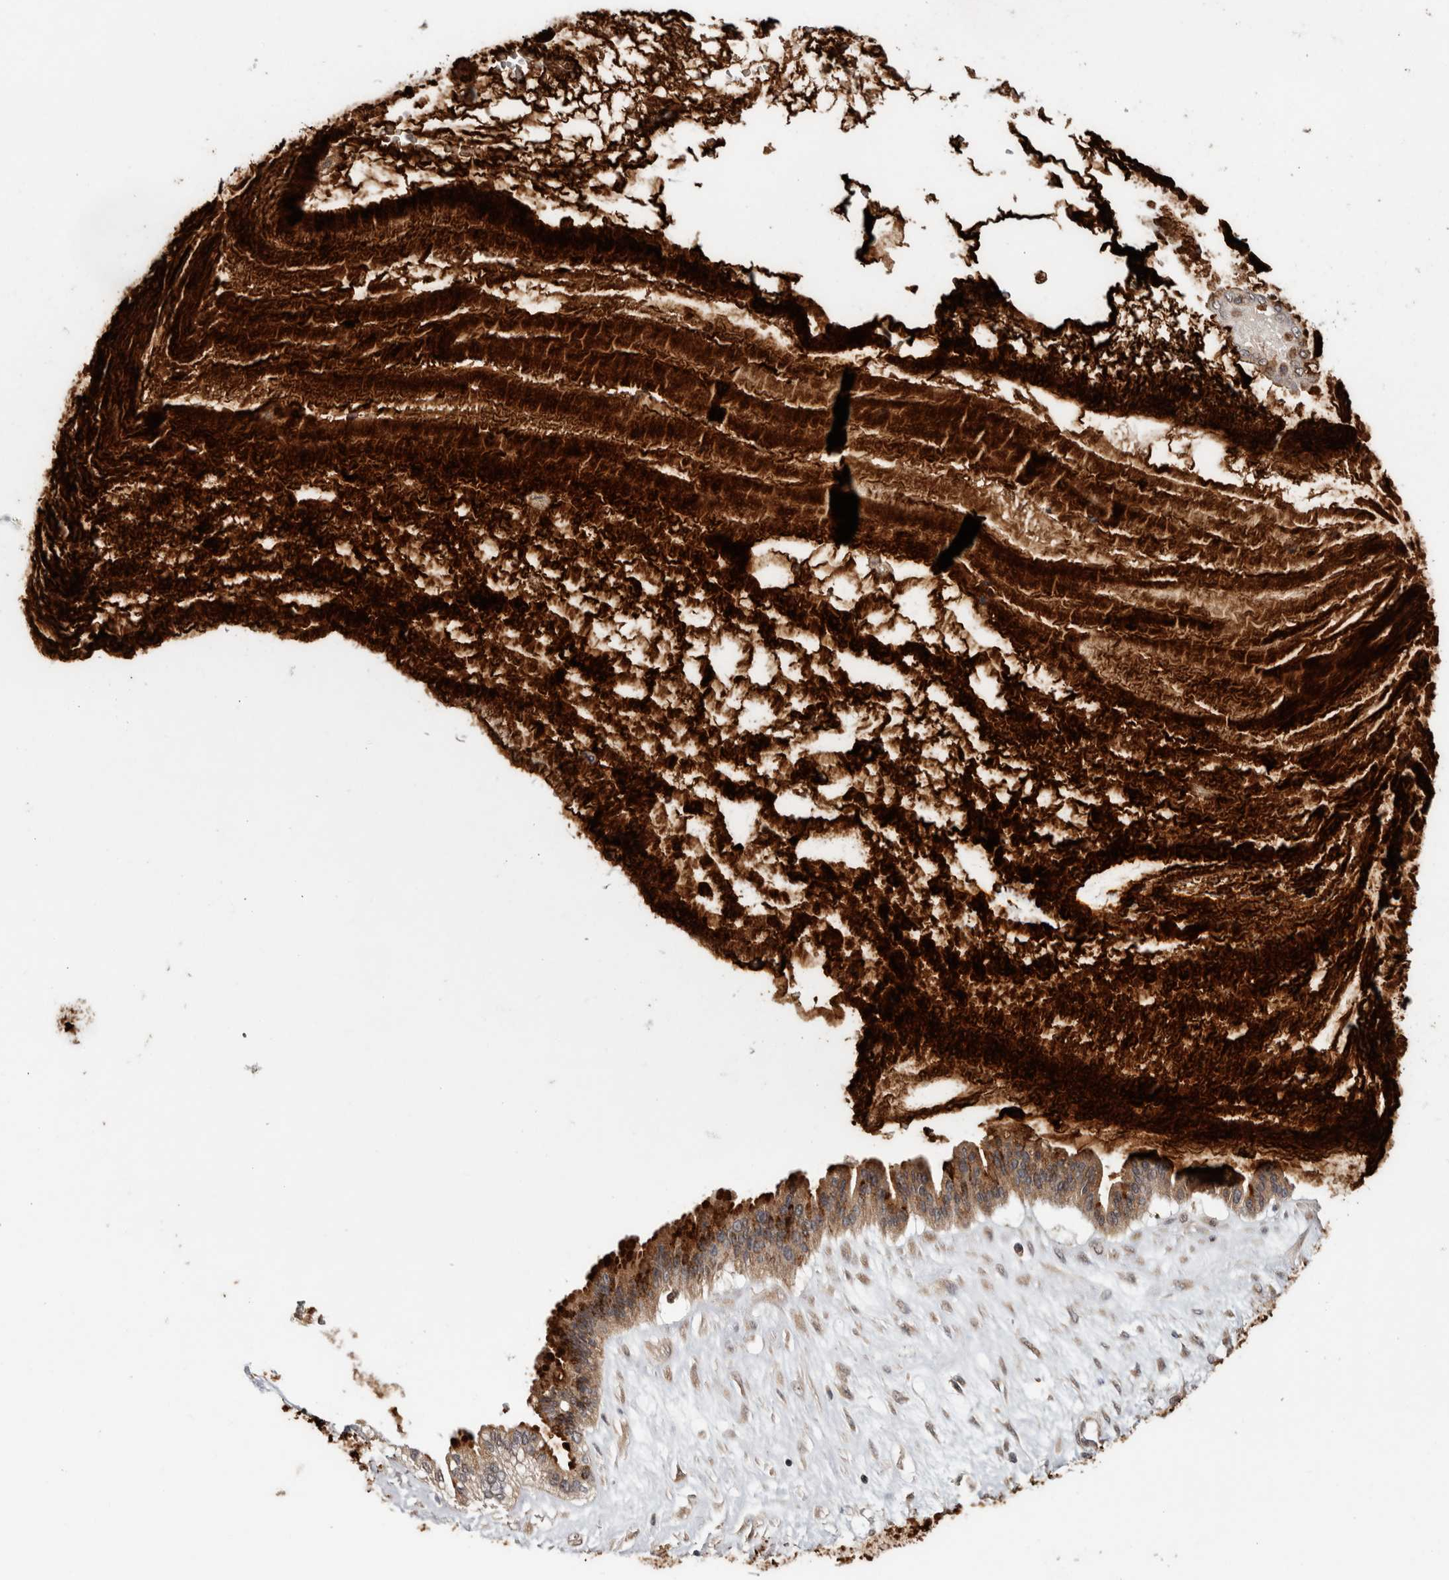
{"staining": {"intensity": "strong", "quantity": ">75%", "location": "cytoplasmic/membranous"}, "tissue": "ovarian cancer", "cell_type": "Tumor cells", "image_type": "cancer", "snomed": [{"axis": "morphology", "description": "Cystadenocarcinoma, mucinous, NOS"}, {"axis": "topography", "description": "Ovary"}], "caption": "High-magnification brightfield microscopy of mucinous cystadenocarcinoma (ovarian) stained with DAB (3,3'-diaminobenzidine) (brown) and counterstained with hematoxylin (blue). tumor cells exhibit strong cytoplasmic/membranous positivity is seen in approximately>75% of cells.", "gene": "HMOX2", "patient": {"sex": "female", "age": 73}}